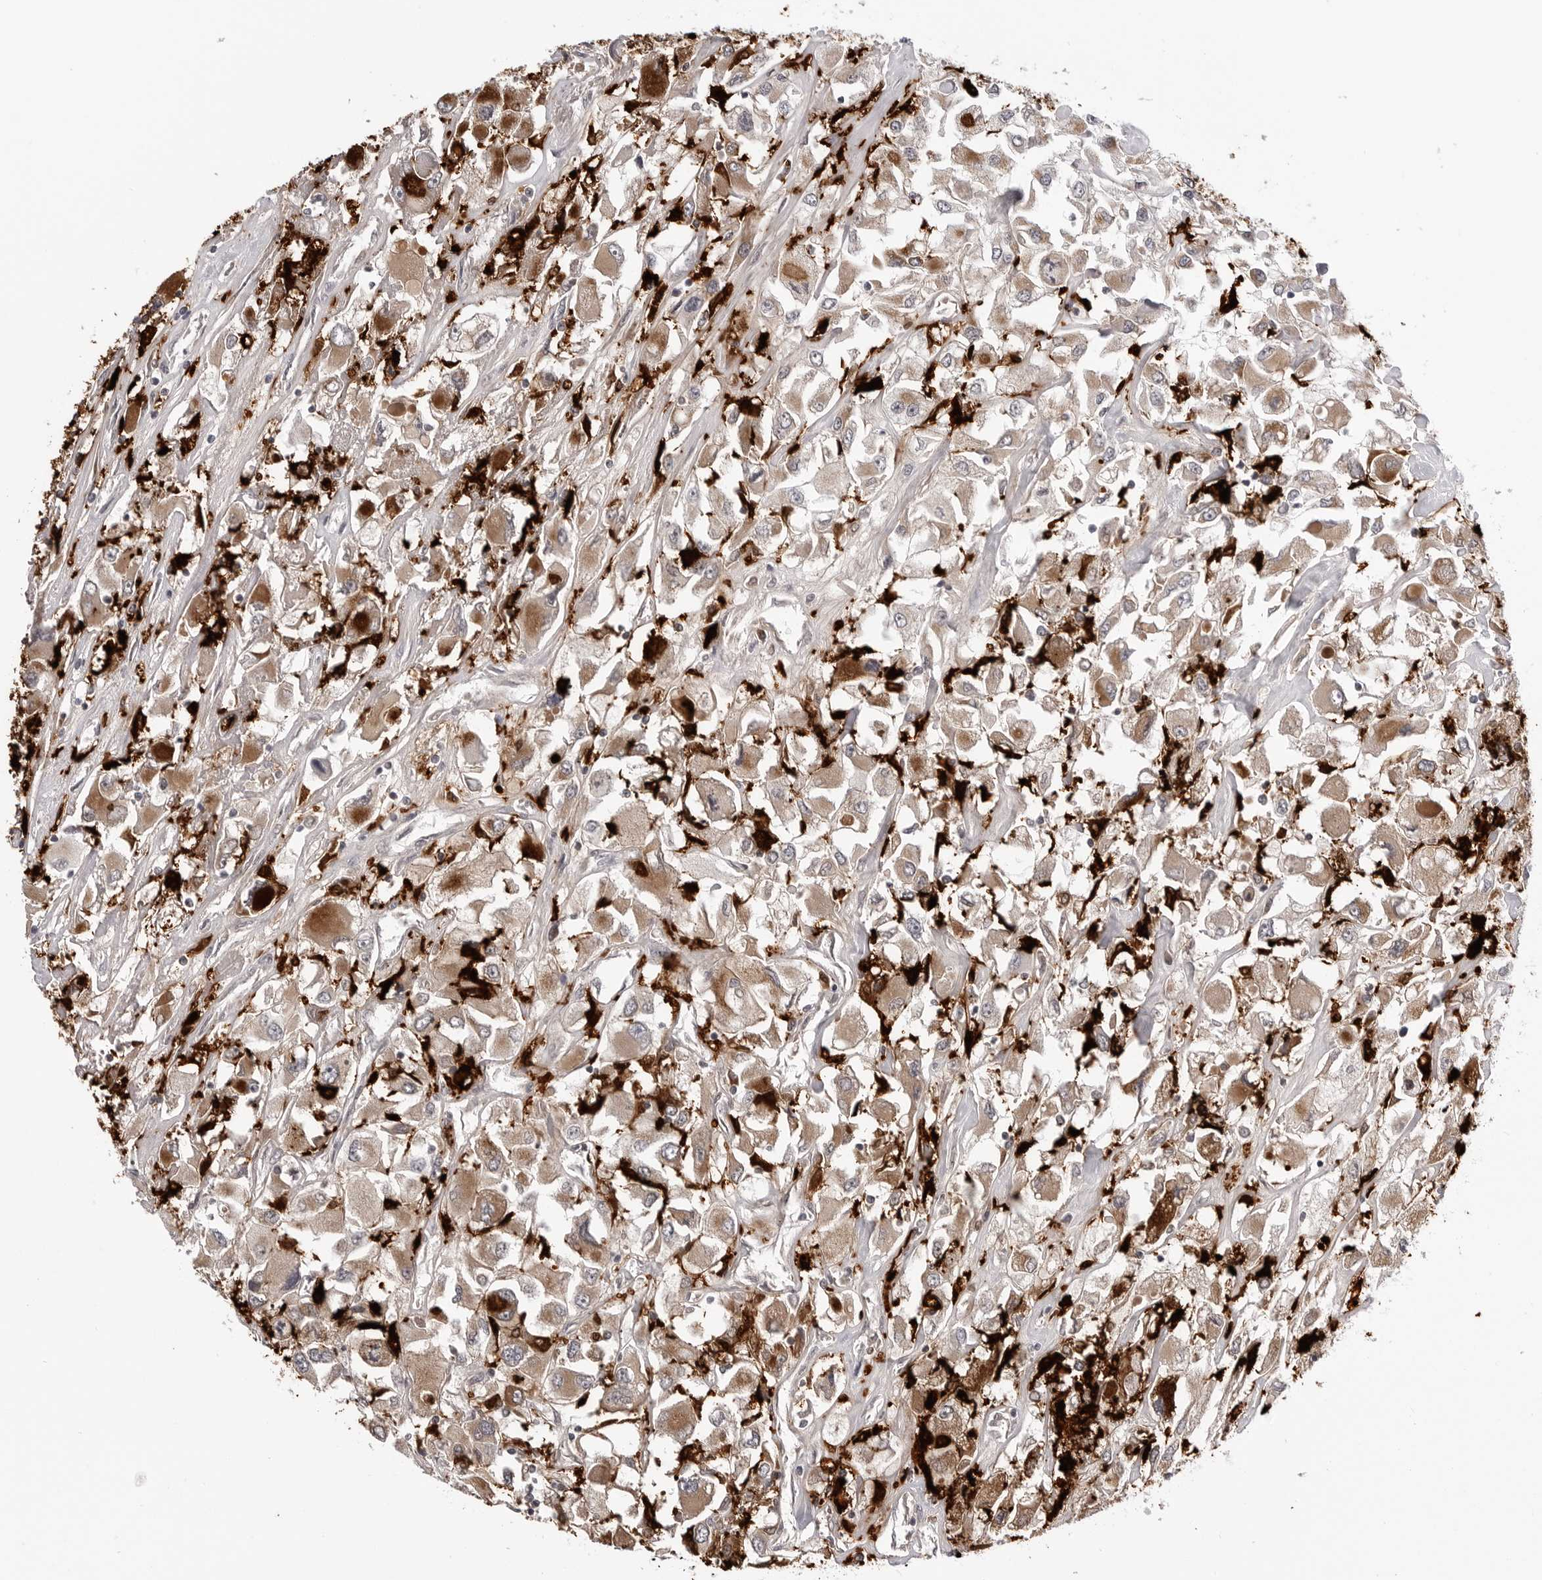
{"staining": {"intensity": "moderate", "quantity": ">75%", "location": "cytoplasmic/membranous"}, "tissue": "renal cancer", "cell_type": "Tumor cells", "image_type": "cancer", "snomed": [{"axis": "morphology", "description": "Adenocarcinoma, NOS"}, {"axis": "topography", "description": "Kidney"}], "caption": "DAB immunohistochemical staining of human renal adenocarcinoma reveals moderate cytoplasmic/membranous protein expression in about >75% of tumor cells.", "gene": "CDK20", "patient": {"sex": "female", "age": 52}}